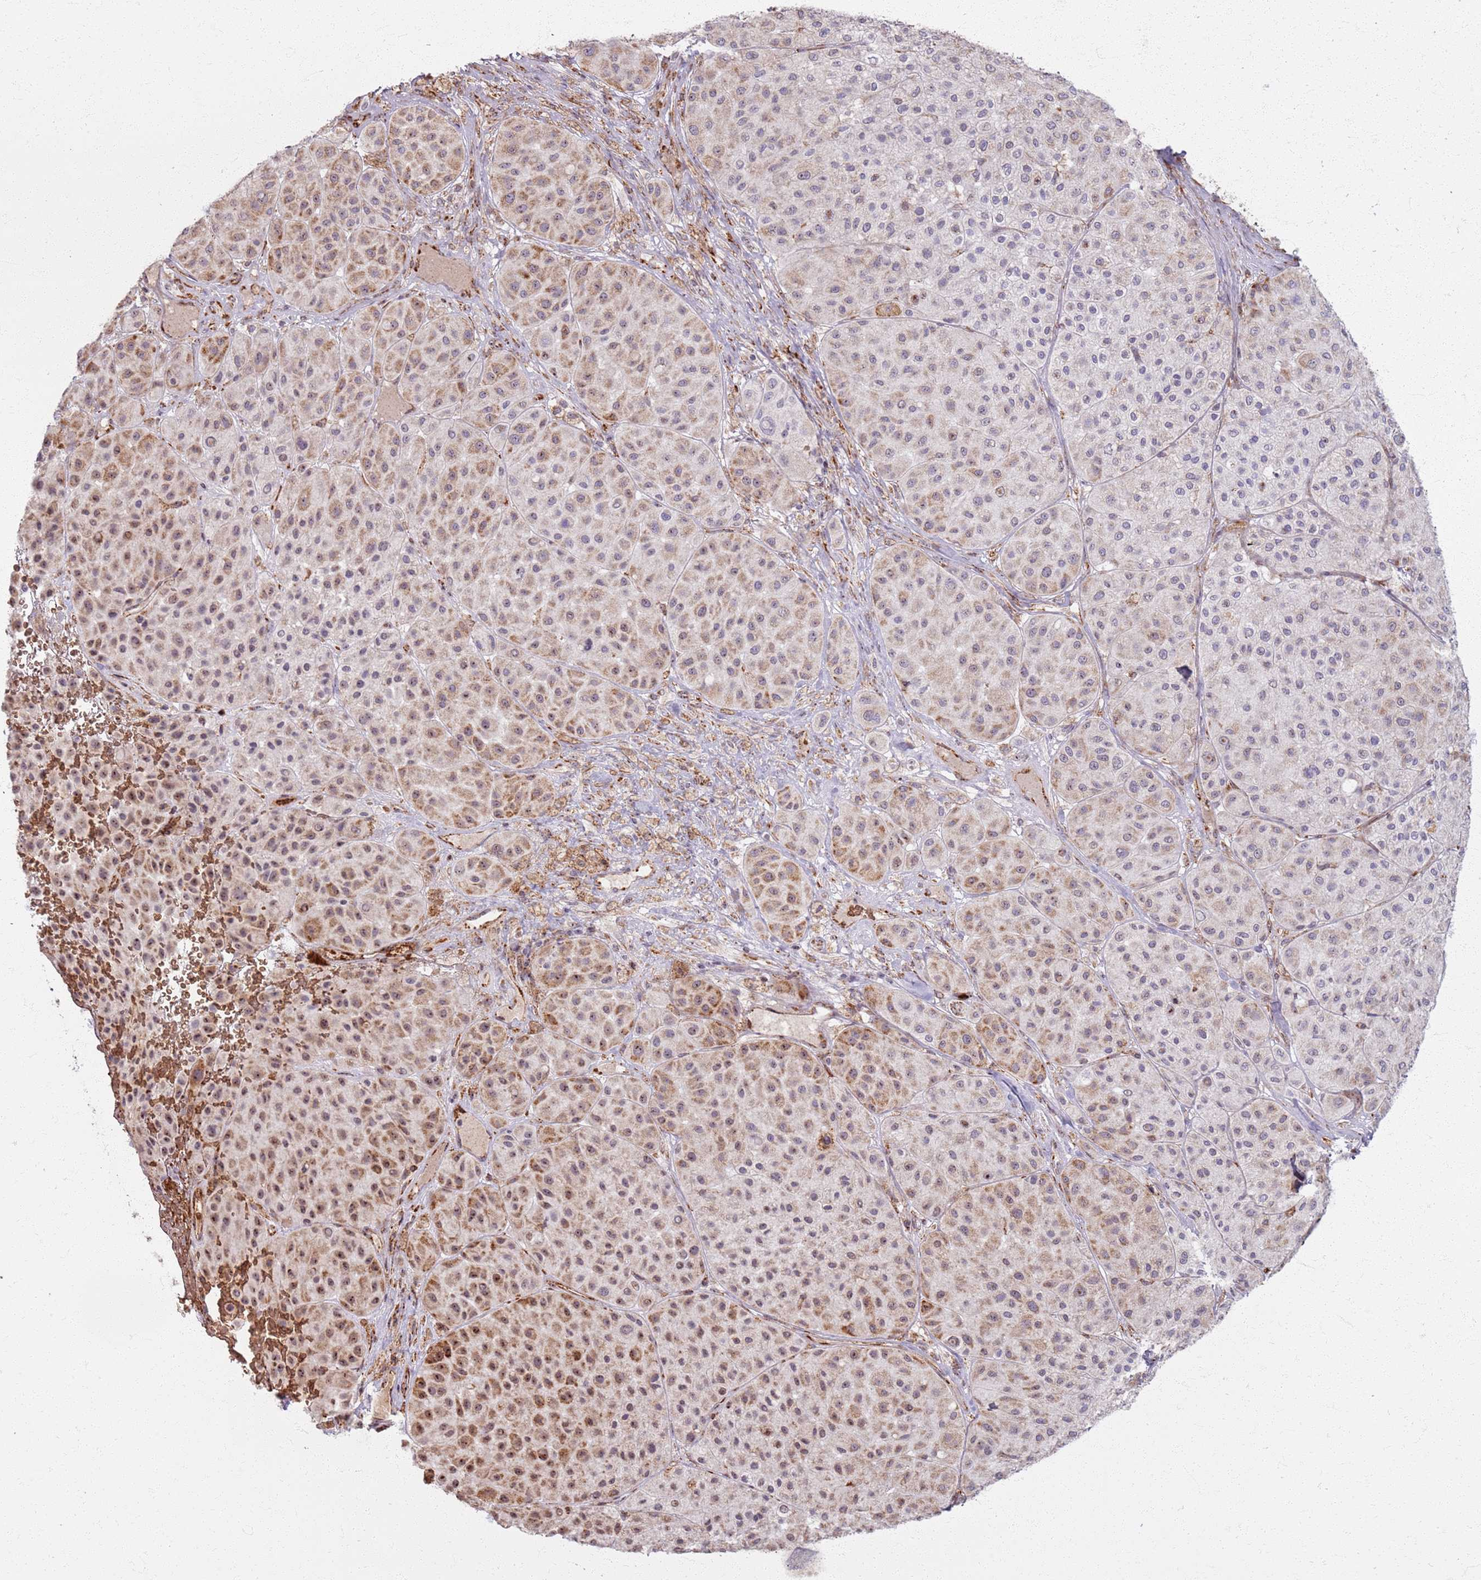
{"staining": {"intensity": "moderate", "quantity": "25%-75%", "location": "cytoplasmic/membranous,nuclear"}, "tissue": "melanoma", "cell_type": "Tumor cells", "image_type": "cancer", "snomed": [{"axis": "morphology", "description": "Malignant melanoma, Metastatic site"}, {"axis": "topography", "description": "Smooth muscle"}], "caption": "Malignant melanoma (metastatic site) tissue displays moderate cytoplasmic/membranous and nuclear staining in approximately 25%-75% of tumor cells", "gene": "KRI1", "patient": {"sex": "male", "age": 41}}